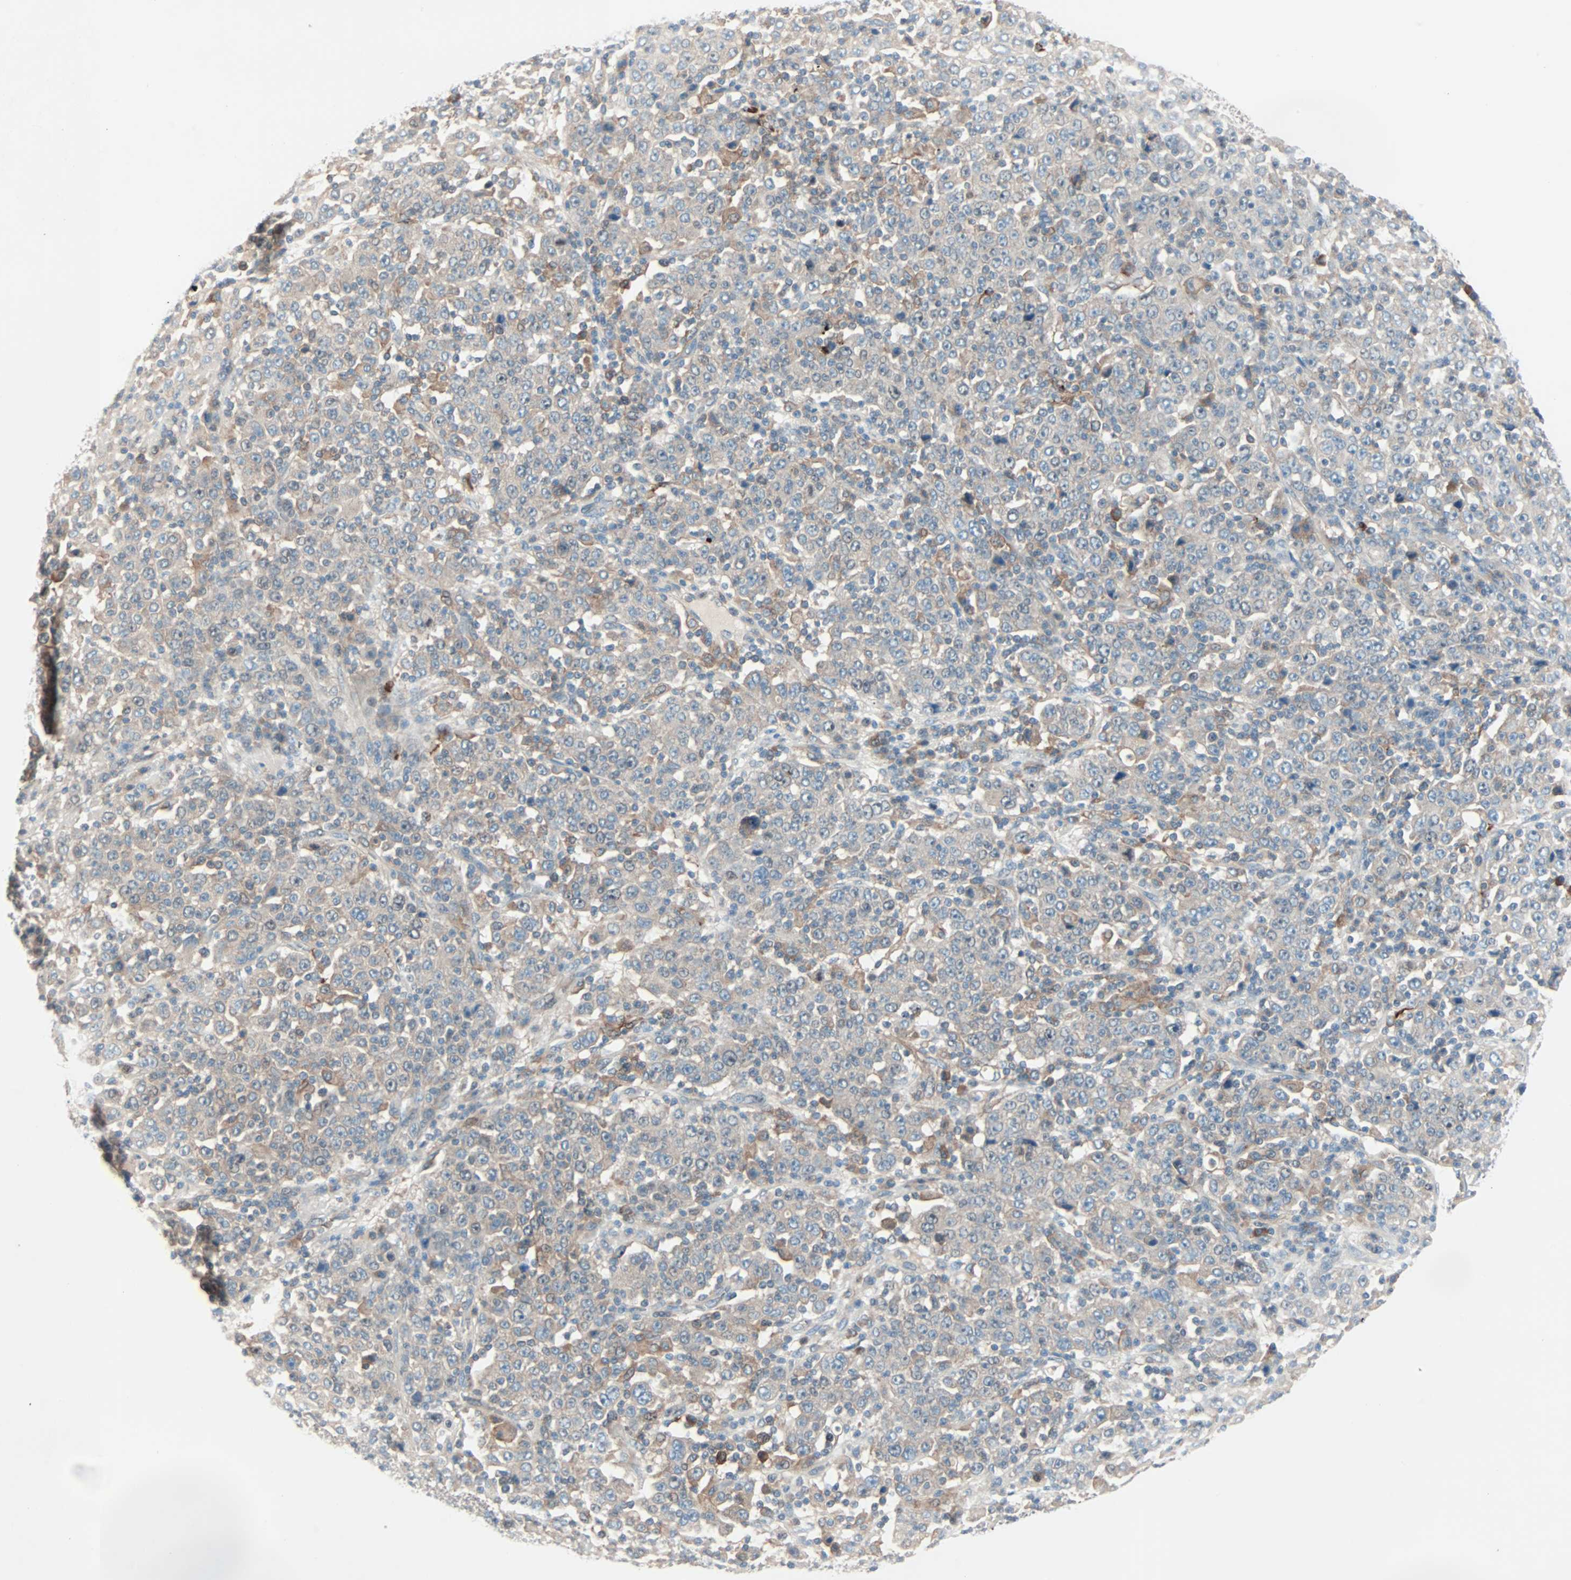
{"staining": {"intensity": "weak", "quantity": "25%-75%", "location": "cytoplasmic/membranous"}, "tissue": "stomach cancer", "cell_type": "Tumor cells", "image_type": "cancer", "snomed": [{"axis": "morphology", "description": "Normal tissue, NOS"}, {"axis": "morphology", "description": "Adenocarcinoma, NOS"}, {"axis": "topography", "description": "Stomach, upper"}, {"axis": "topography", "description": "Stomach"}], "caption": "Human stomach adenocarcinoma stained with a brown dye reveals weak cytoplasmic/membranous positive positivity in about 25%-75% of tumor cells.", "gene": "SMIM8", "patient": {"sex": "male", "age": 59}}